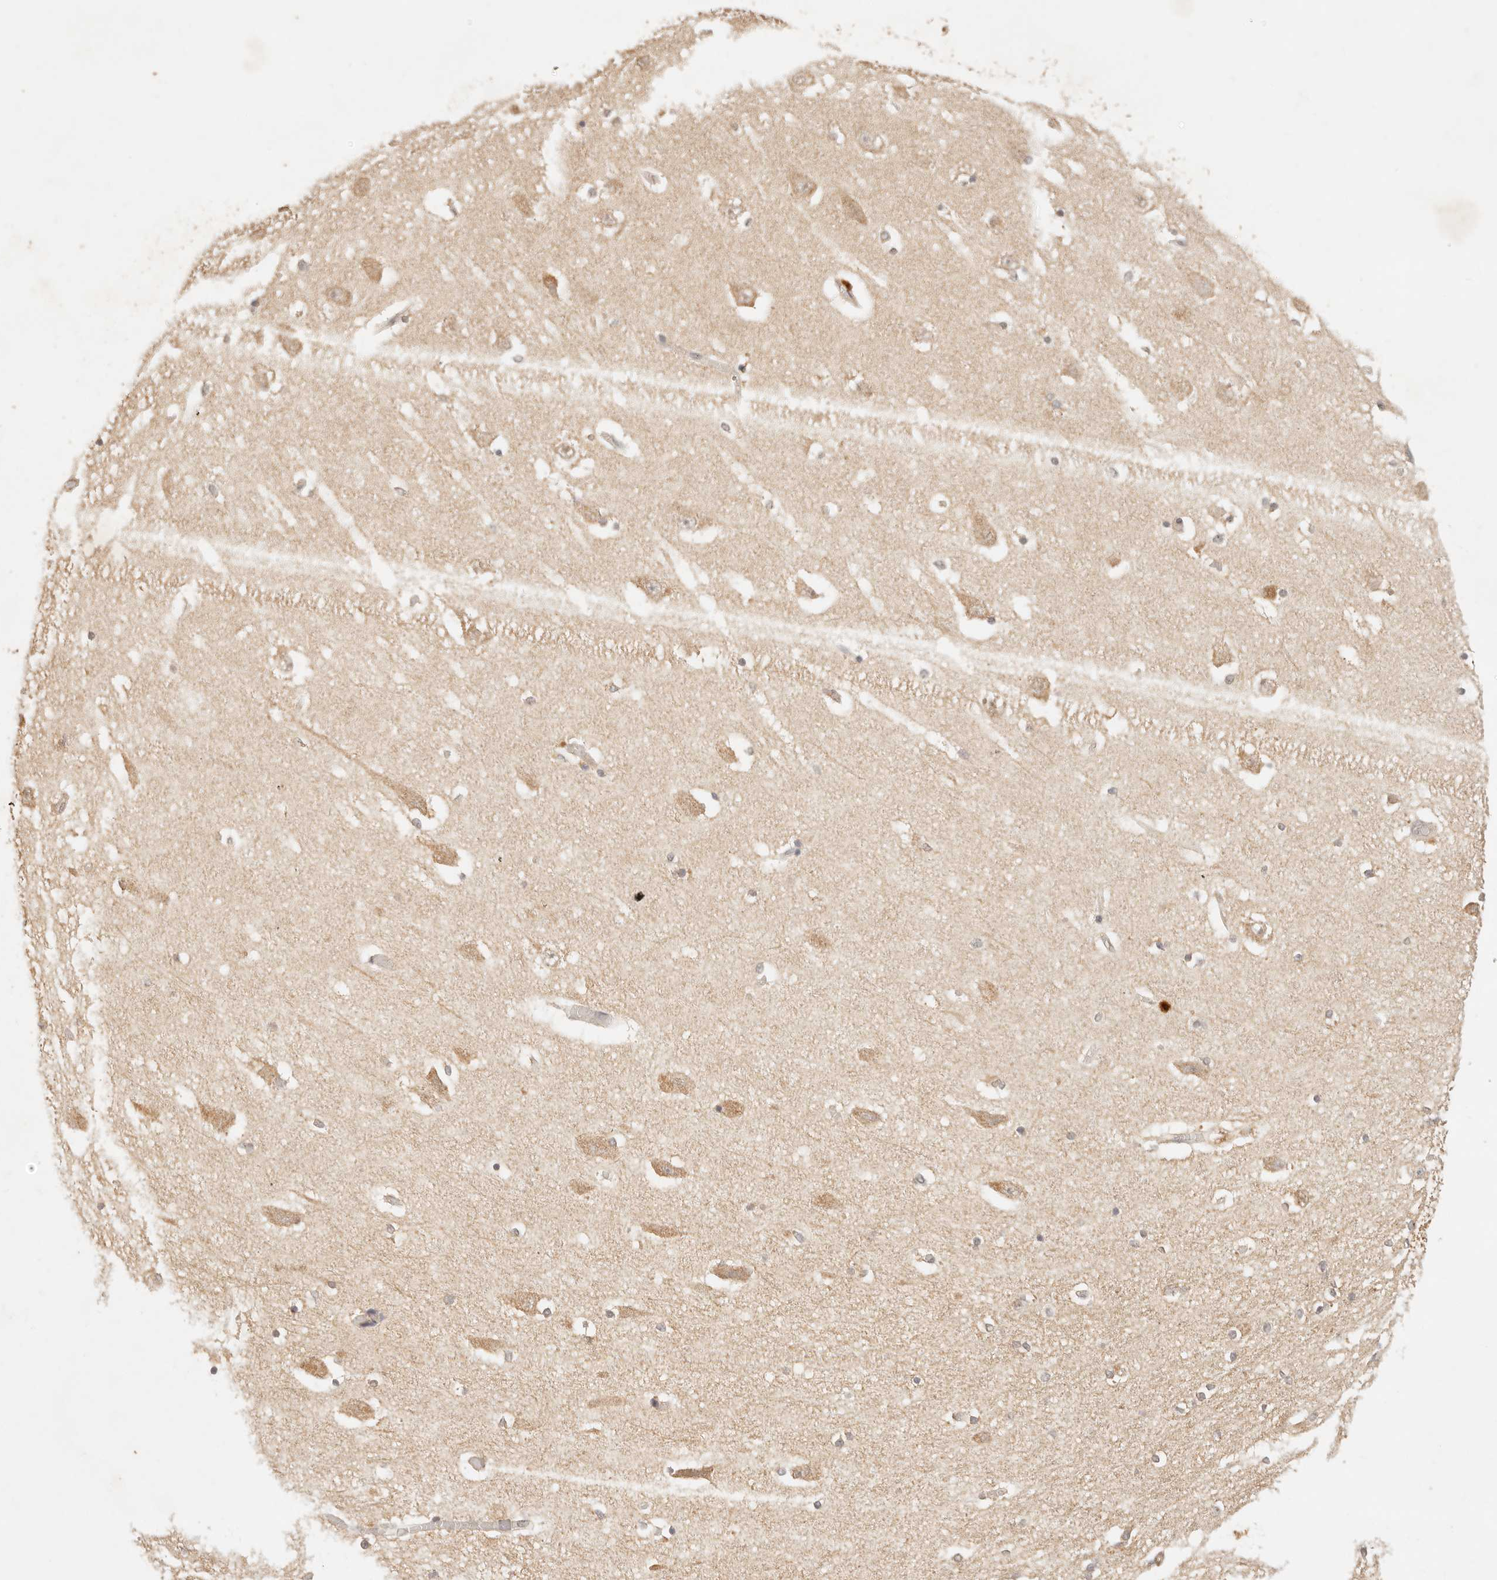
{"staining": {"intensity": "weak", "quantity": "<25%", "location": "cytoplasmic/membranous"}, "tissue": "hippocampus", "cell_type": "Glial cells", "image_type": "normal", "snomed": [{"axis": "morphology", "description": "Normal tissue, NOS"}, {"axis": "topography", "description": "Hippocampus"}], "caption": "Immunohistochemical staining of normal human hippocampus exhibits no significant positivity in glial cells. The staining is performed using DAB brown chromogen with nuclei counter-stained in using hematoxylin.", "gene": "TRIM11", "patient": {"sex": "female", "age": 54}}